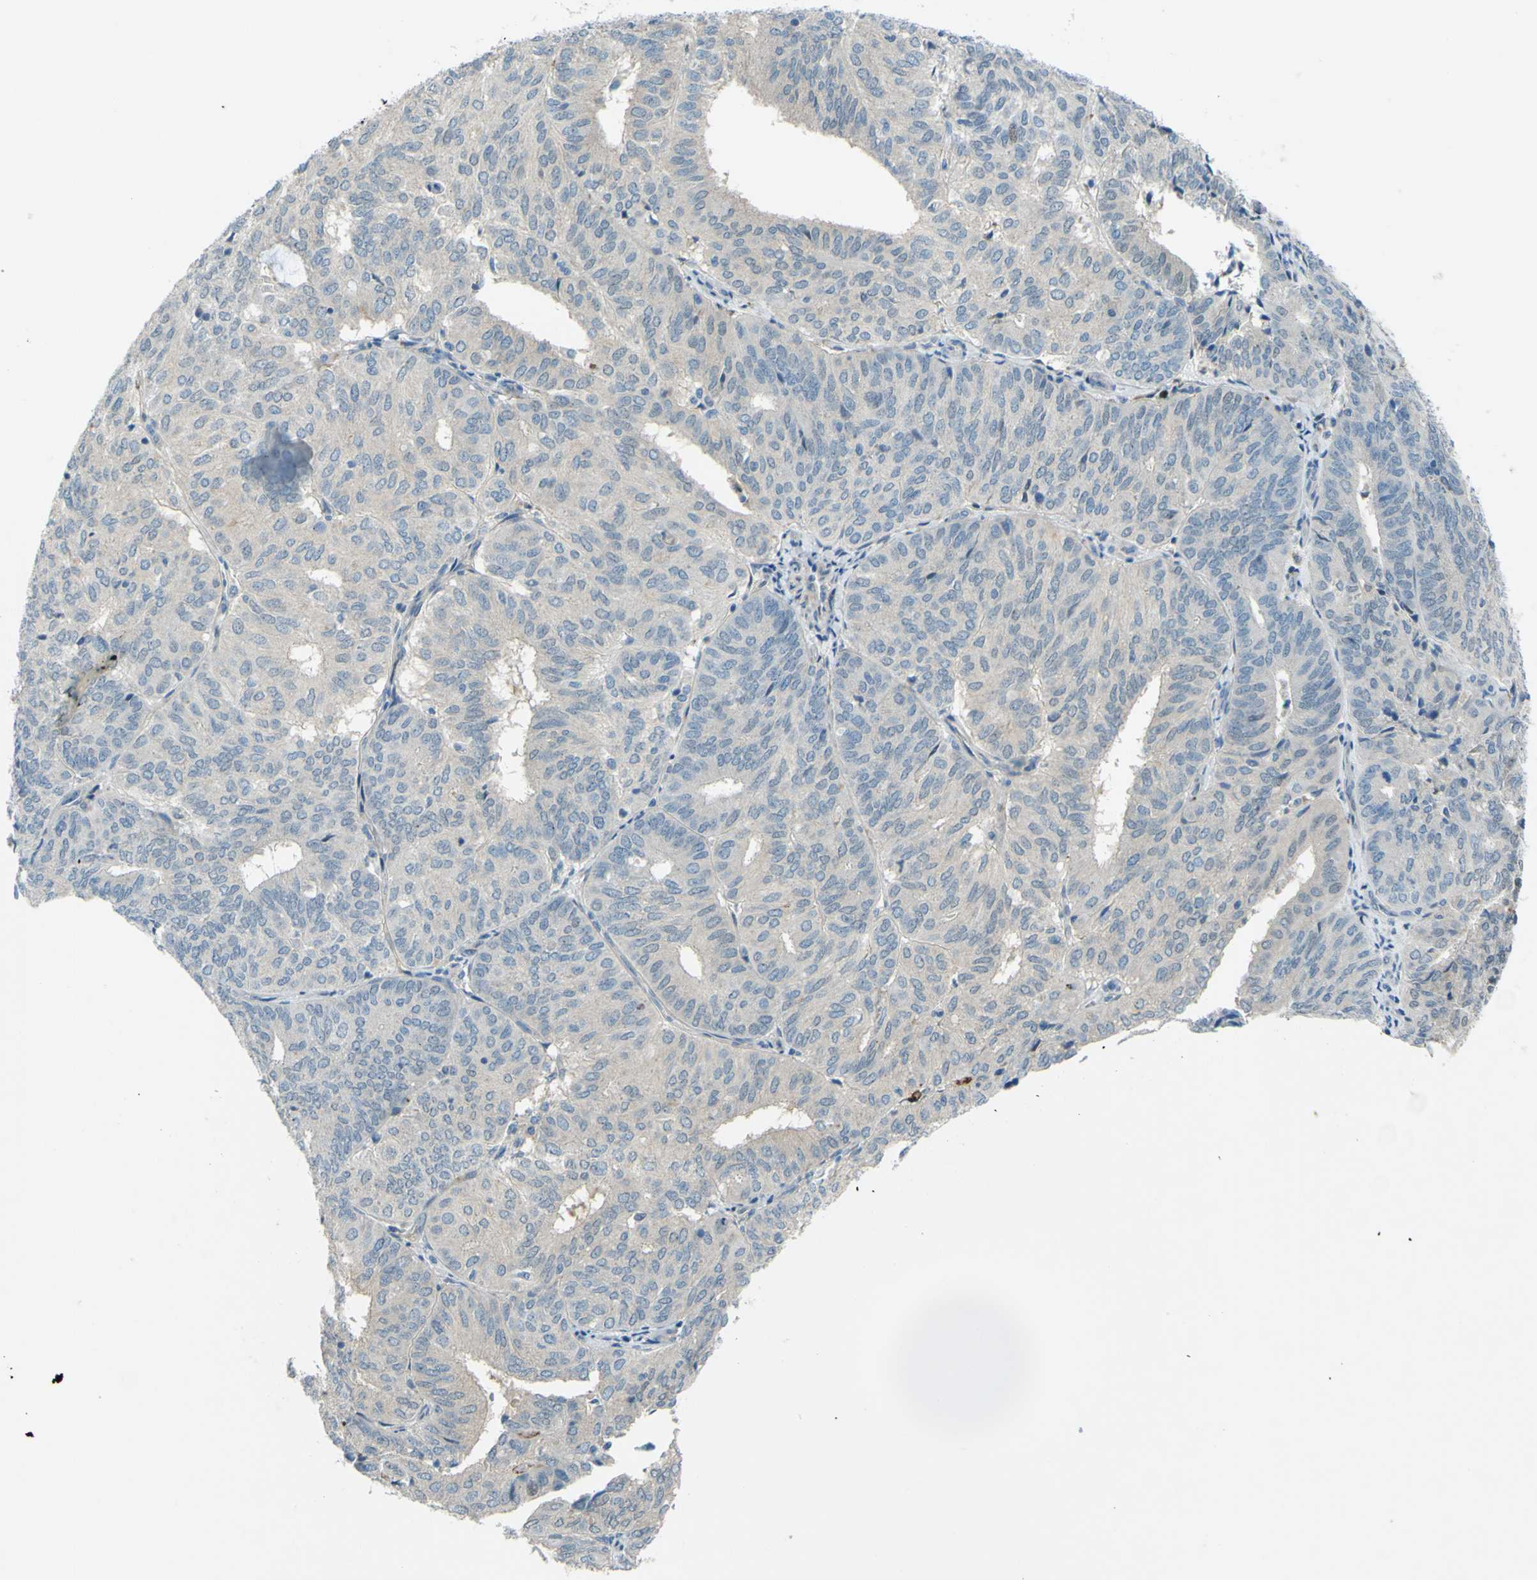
{"staining": {"intensity": "weak", "quantity": ">75%", "location": "cytoplasmic/membranous"}, "tissue": "endometrial cancer", "cell_type": "Tumor cells", "image_type": "cancer", "snomed": [{"axis": "morphology", "description": "Adenocarcinoma, NOS"}, {"axis": "topography", "description": "Uterus"}], "caption": "A brown stain highlights weak cytoplasmic/membranous staining of a protein in endometrial cancer tumor cells. Nuclei are stained in blue.", "gene": "ARHGAP1", "patient": {"sex": "female", "age": 60}}